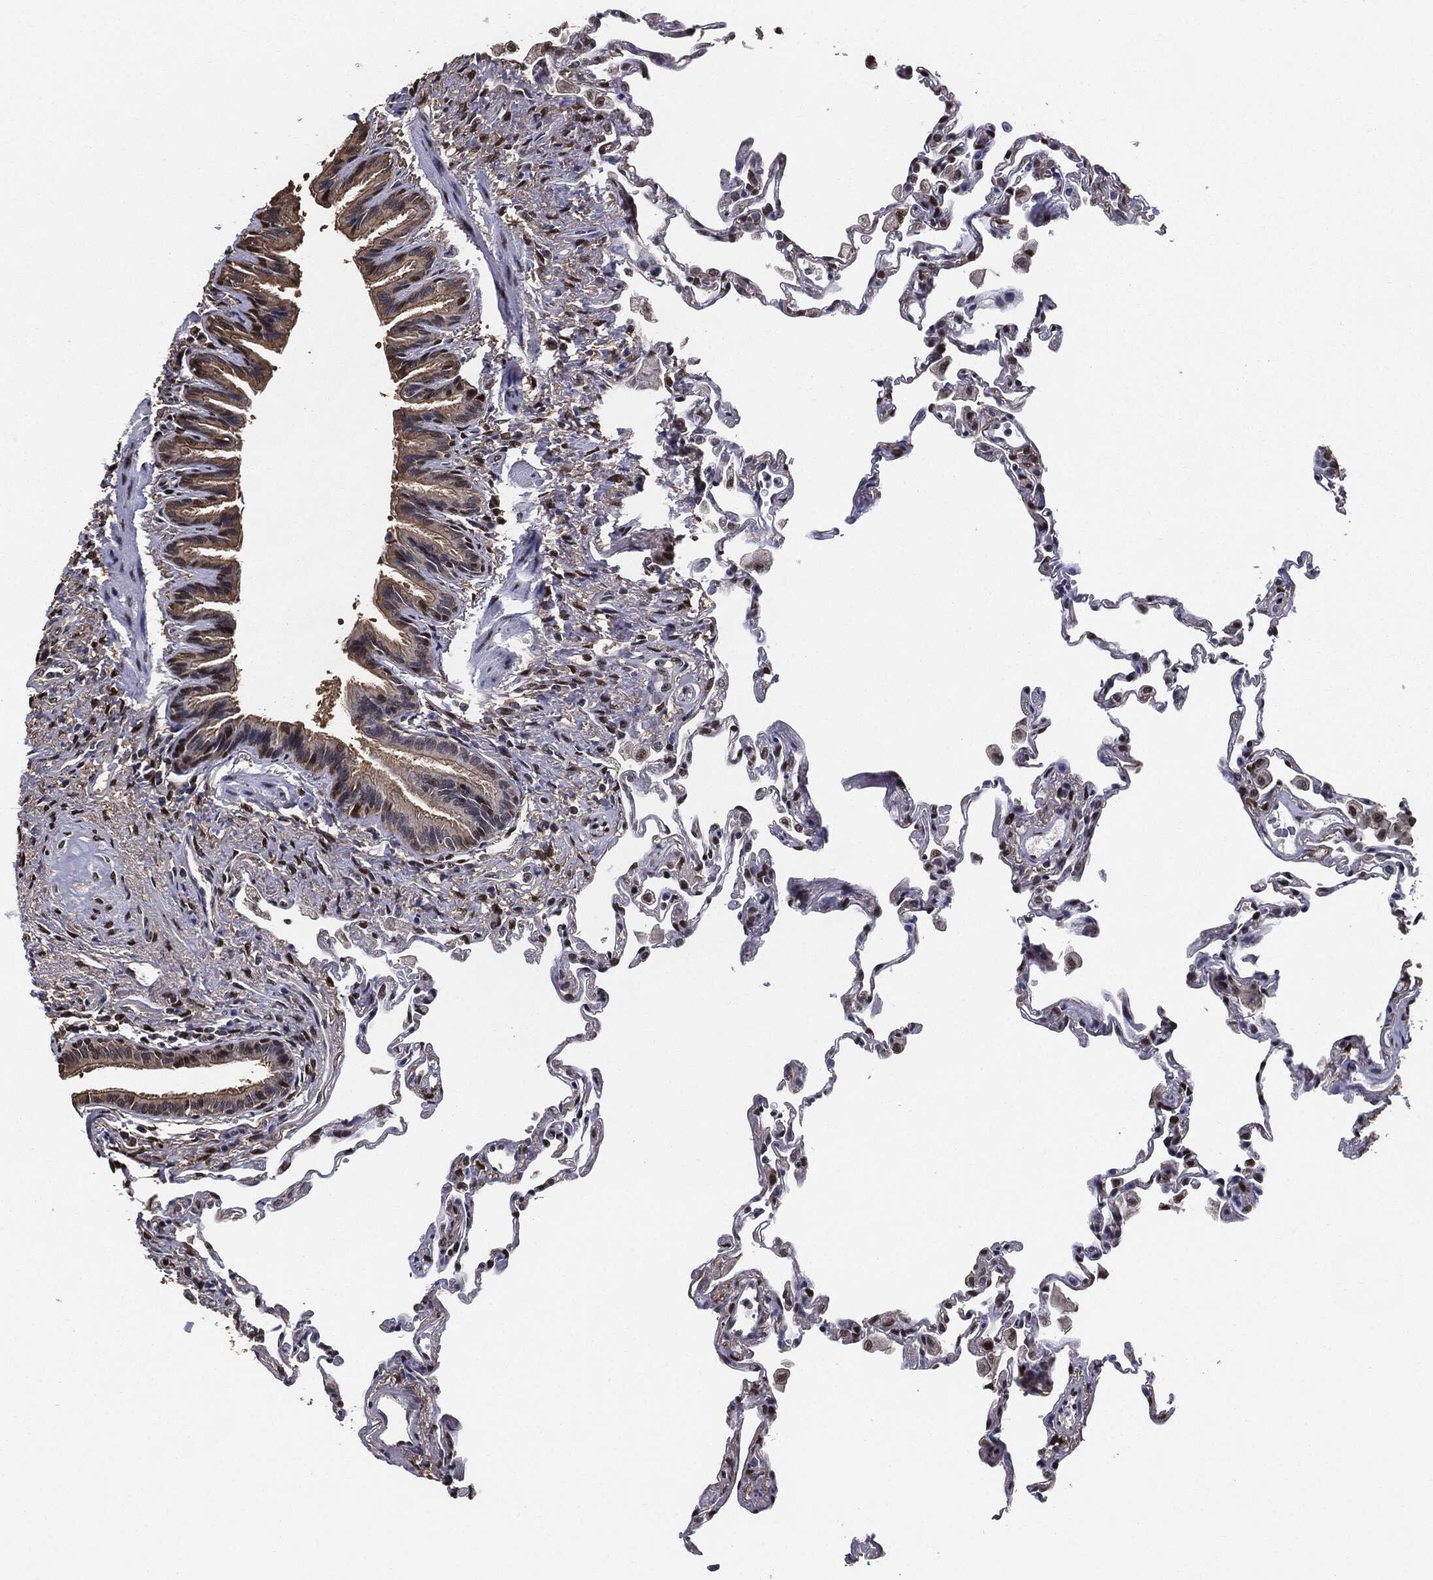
{"staining": {"intensity": "strong", "quantity": ">75%", "location": "nuclear"}, "tissue": "lung", "cell_type": "Alveolar cells", "image_type": "normal", "snomed": [{"axis": "morphology", "description": "Normal tissue, NOS"}, {"axis": "topography", "description": "Lung"}], "caption": "High-power microscopy captured an immunohistochemistry (IHC) image of benign lung, revealing strong nuclear positivity in about >75% of alveolar cells. The protein of interest is stained brown, and the nuclei are stained in blue (DAB (3,3'-diaminobenzidine) IHC with brightfield microscopy, high magnification).", "gene": "JUN", "patient": {"sex": "female", "age": 57}}